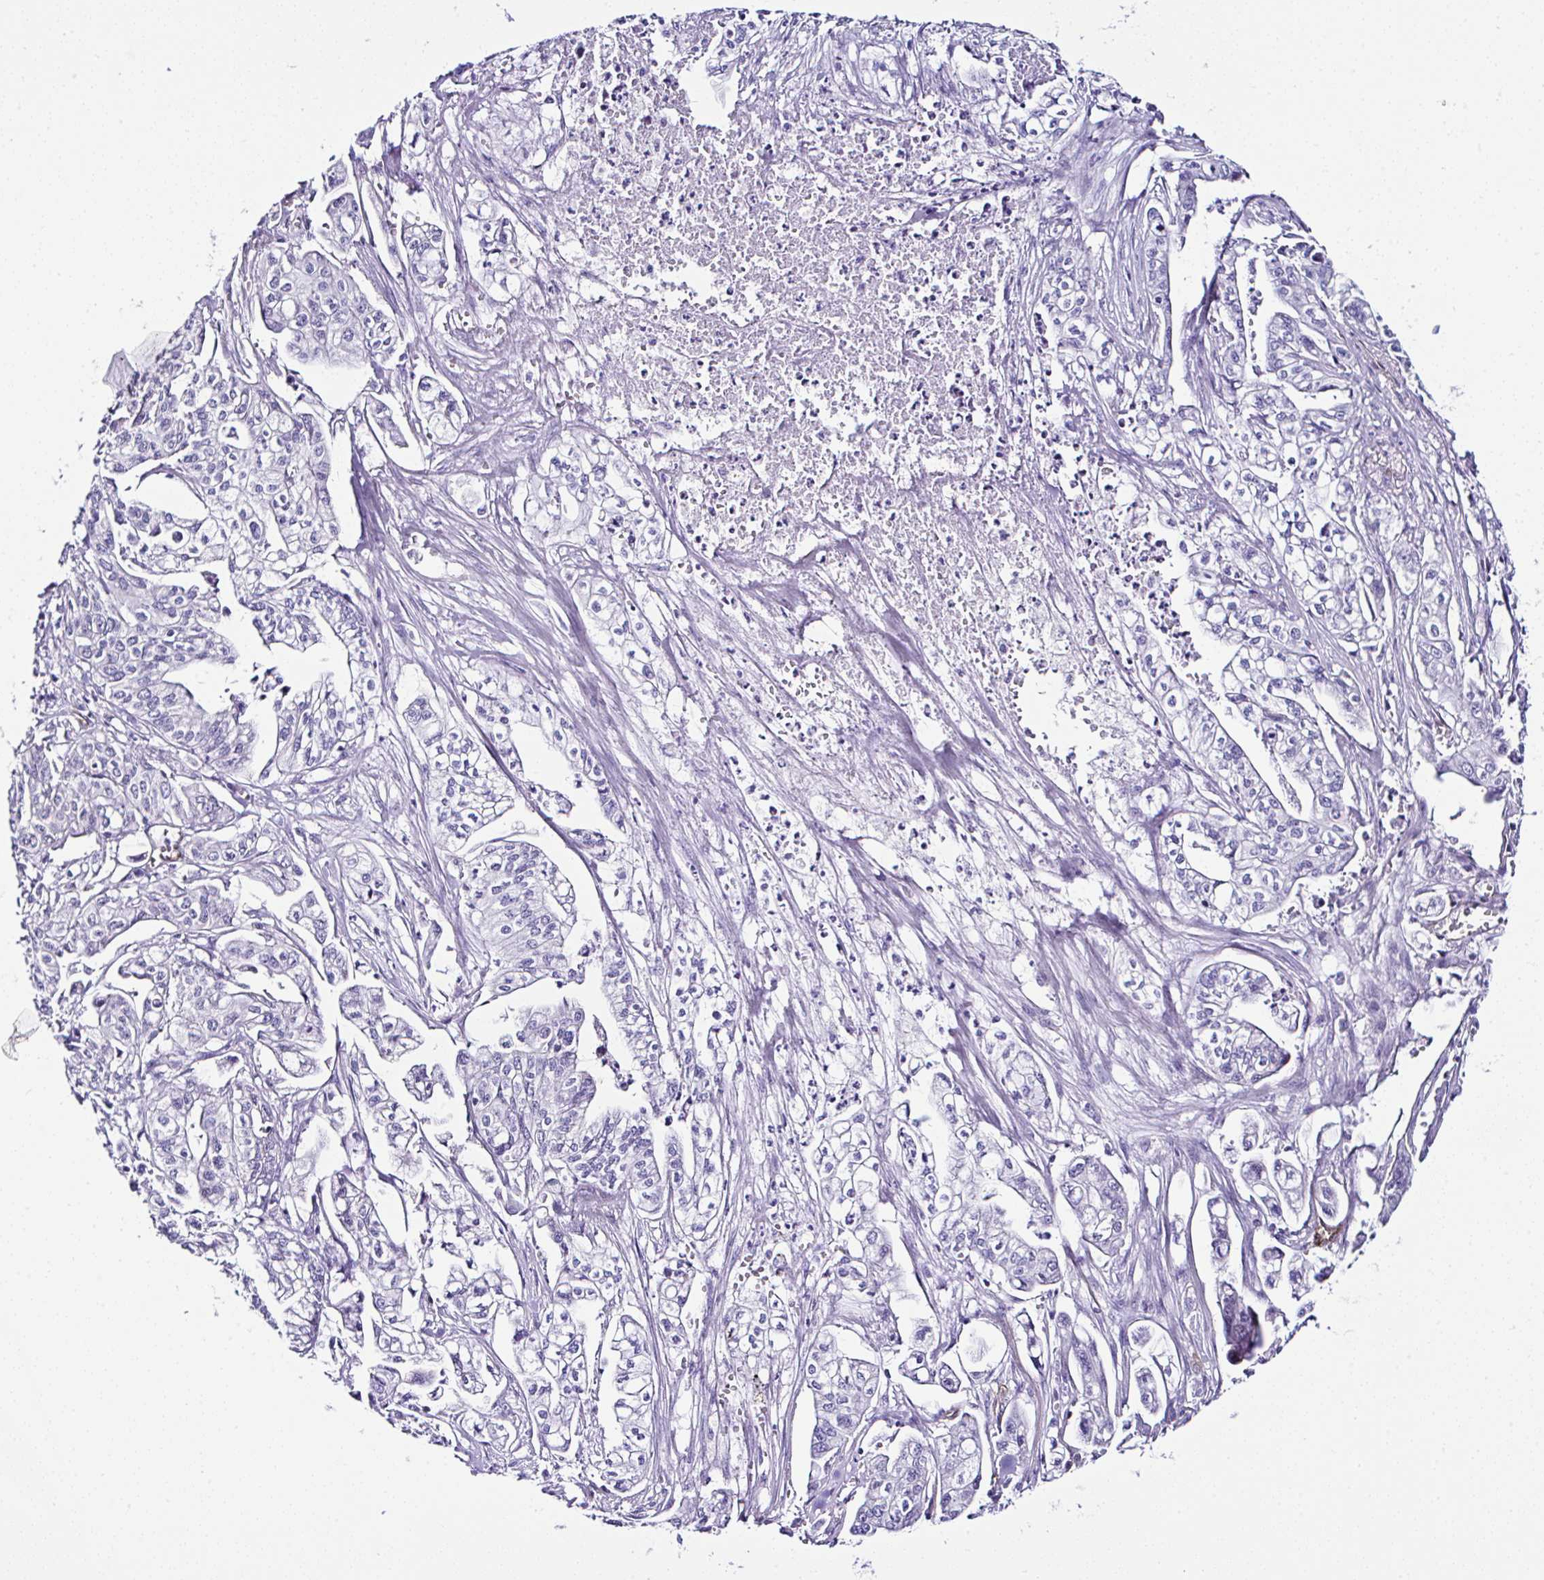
{"staining": {"intensity": "negative", "quantity": "none", "location": "none"}, "tissue": "pancreatic cancer", "cell_type": "Tumor cells", "image_type": "cancer", "snomed": [{"axis": "morphology", "description": "Adenocarcinoma, NOS"}, {"axis": "topography", "description": "Pancreas"}], "caption": "DAB (3,3'-diaminobenzidine) immunohistochemical staining of pancreatic adenocarcinoma displays no significant staining in tumor cells. (DAB (3,3'-diaminobenzidine) immunohistochemistry (IHC) with hematoxylin counter stain).", "gene": "FBXO34", "patient": {"sex": "male", "age": 68}}